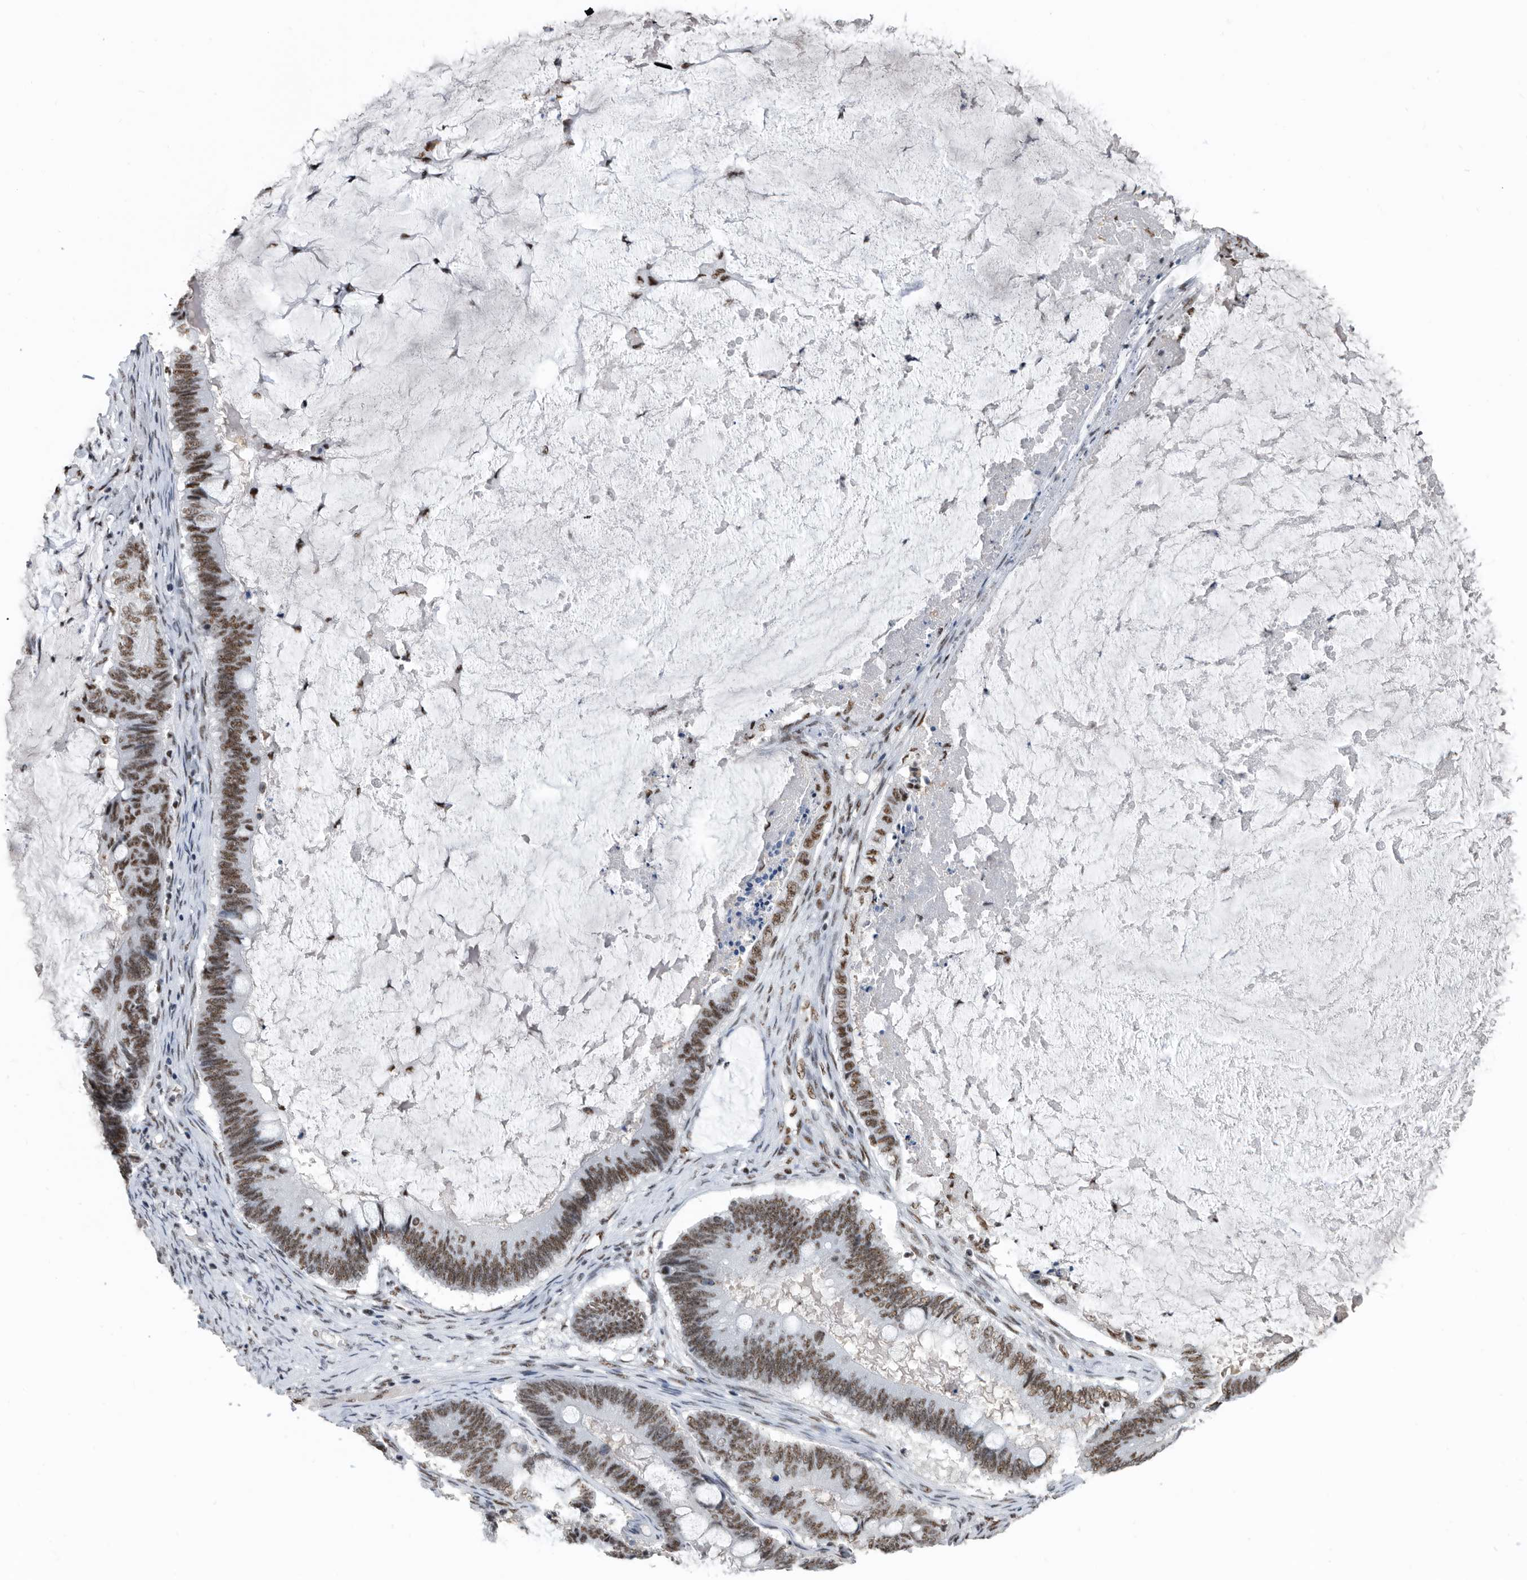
{"staining": {"intensity": "moderate", "quantity": ">75%", "location": "nuclear"}, "tissue": "ovarian cancer", "cell_type": "Tumor cells", "image_type": "cancer", "snomed": [{"axis": "morphology", "description": "Cystadenocarcinoma, mucinous, NOS"}, {"axis": "topography", "description": "Ovary"}], "caption": "Tumor cells reveal moderate nuclear expression in approximately >75% of cells in mucinous cystadenocarcinoma (ovarian). (brown staining indicates protein expression, while blue staining denotes nuclei).", "gene": "SF3A1", "patient": {"sex": "female", "age": 61}}